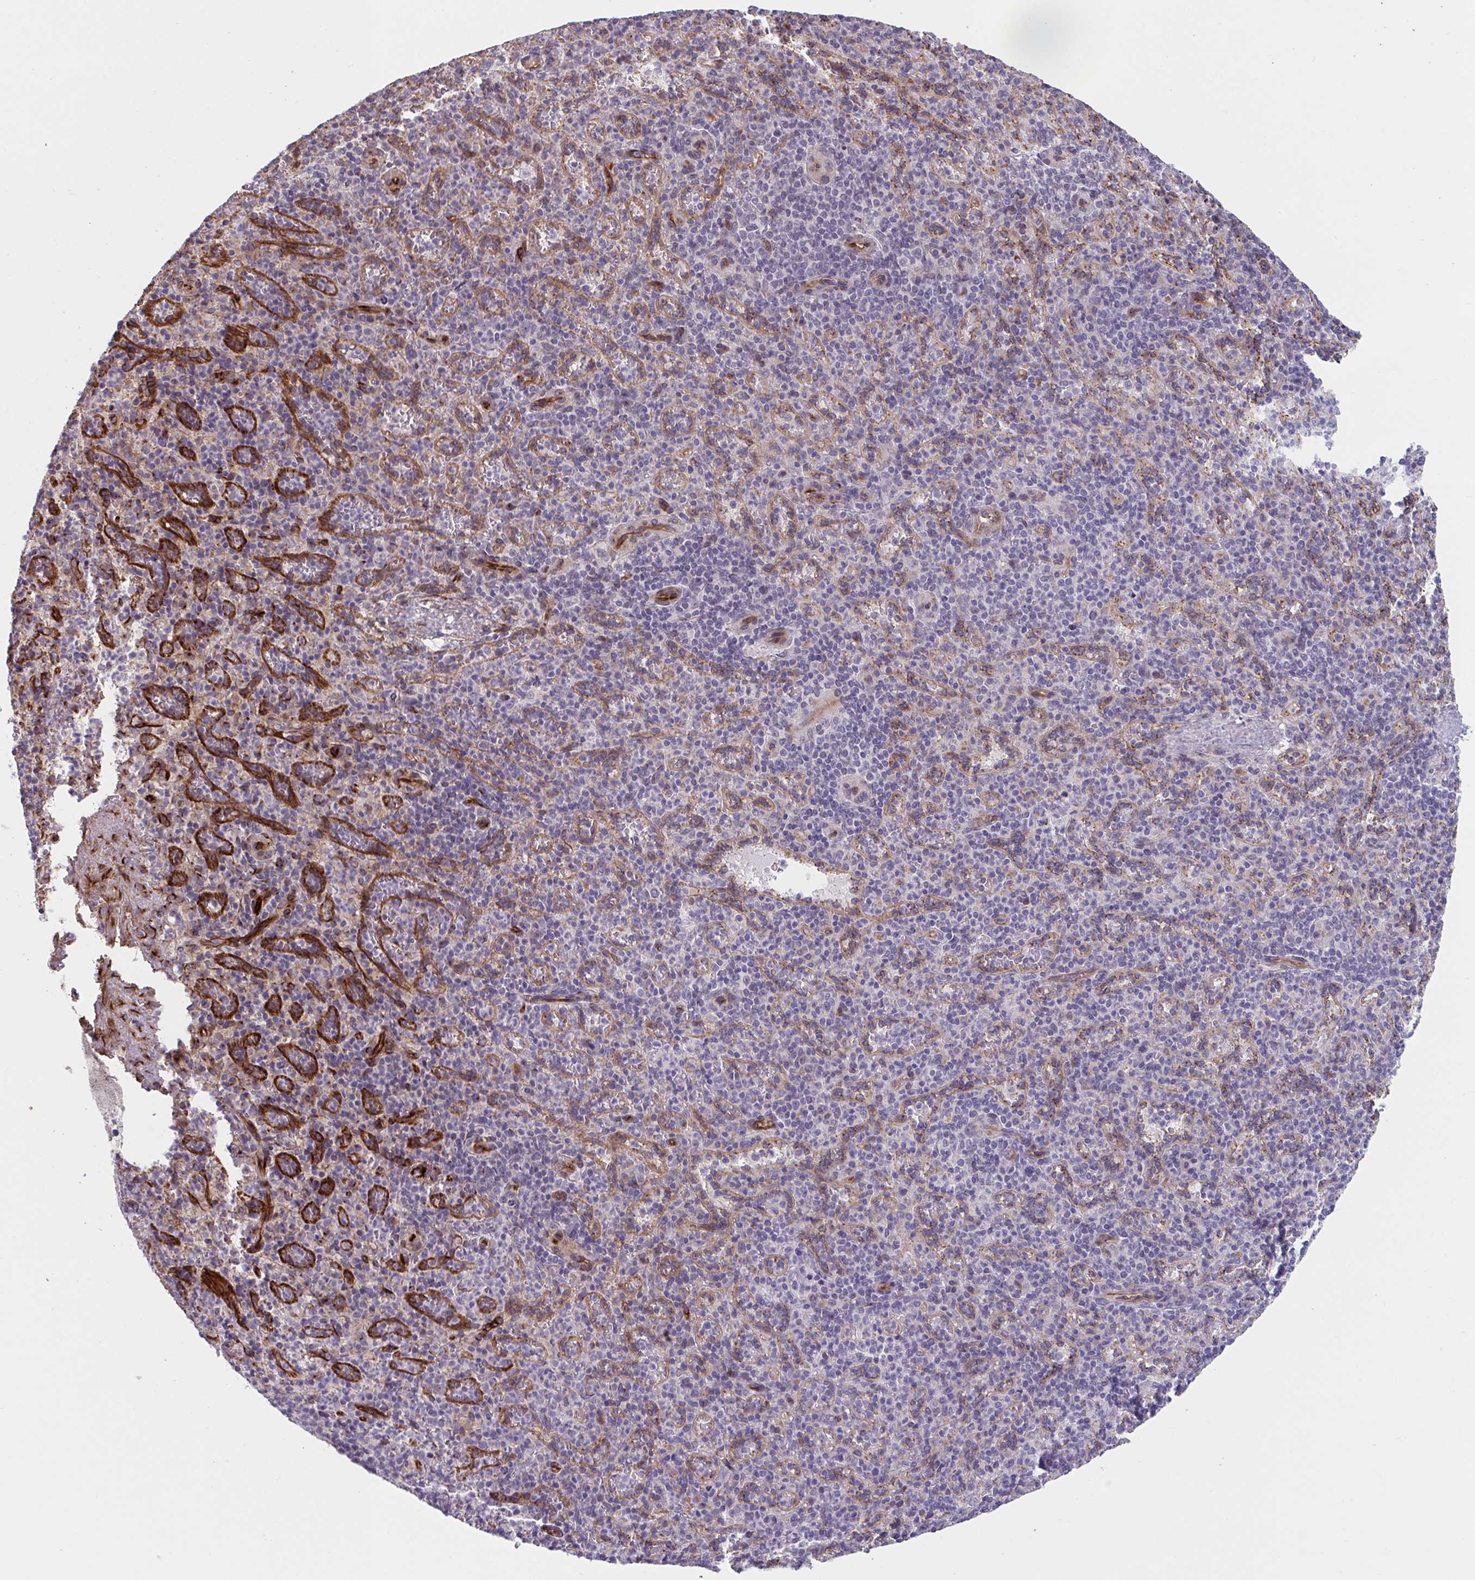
{"staining": {"intensity": "negative", "quantity": "none", "location": "none"}, "tissue": "spleen", "cell_type": "Cells in red pulp", "image_type": "normal", "snomed": [{"axis": "morphology", "description": "Normal tissue, NOS"}, {"axis": "topography", "description": "Spleen"}], "caption": "High magnification brightfield microscopy of benign spleen stained with DAB (3,3'-diaminobenzidine) (brown) and counterstained with hematoxylin (blue): cells in red pulp show no significant expression. (Stains: DAB (3,3'-diaminobenzidine) immunohistochemistry (IHC) with hematoxylin counter stain, Microscopy: brightfield microscopy at high magnification).", "gene": "TNFSF10", "patient": {"sex": "female", "age": 74}}